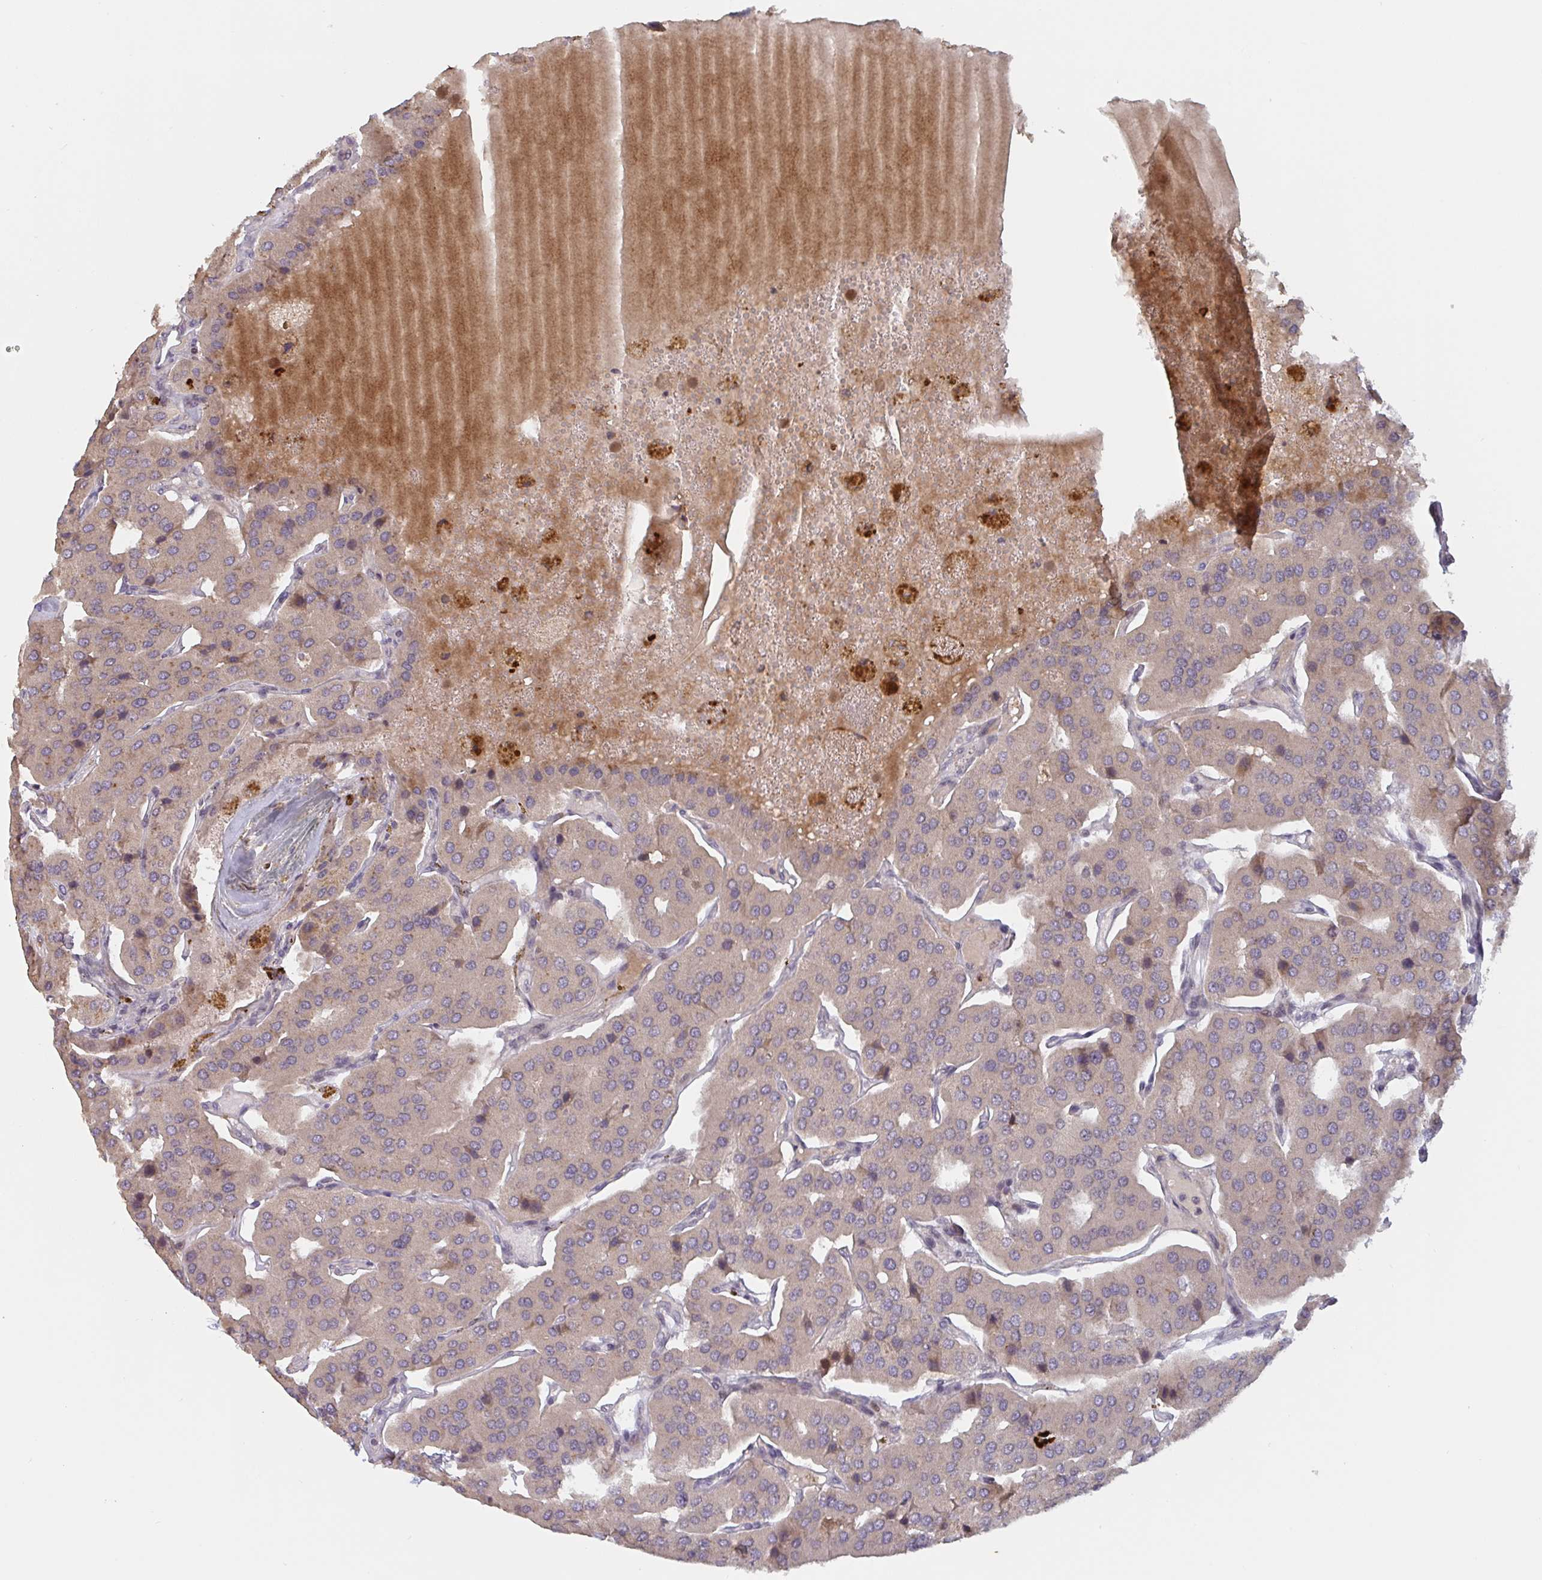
{"staining": {"intensity": "negative", "quantity": "none", "location": "none"}, "tissue": "parathyroid gland", "cell_type": "Glandular cells", "image_type": "normal", "snomed": [{"axis": "morphology", "description": "Normal tissue, NOS"}, {"axis": "morphology", "description": "Adenoma, NOS"}, {"axis": "topography", "description": "Parathyroid gland"}], "caption": "Unremarkable parathyroid gland was stained to show a protein in brown. There is no significant staining in glandular cells. (Immunohistochemistry (ihc), brightfield microscopy, high magnification).", "gene": "DCST1", "patient": {"sex": "female", "age": 86}}